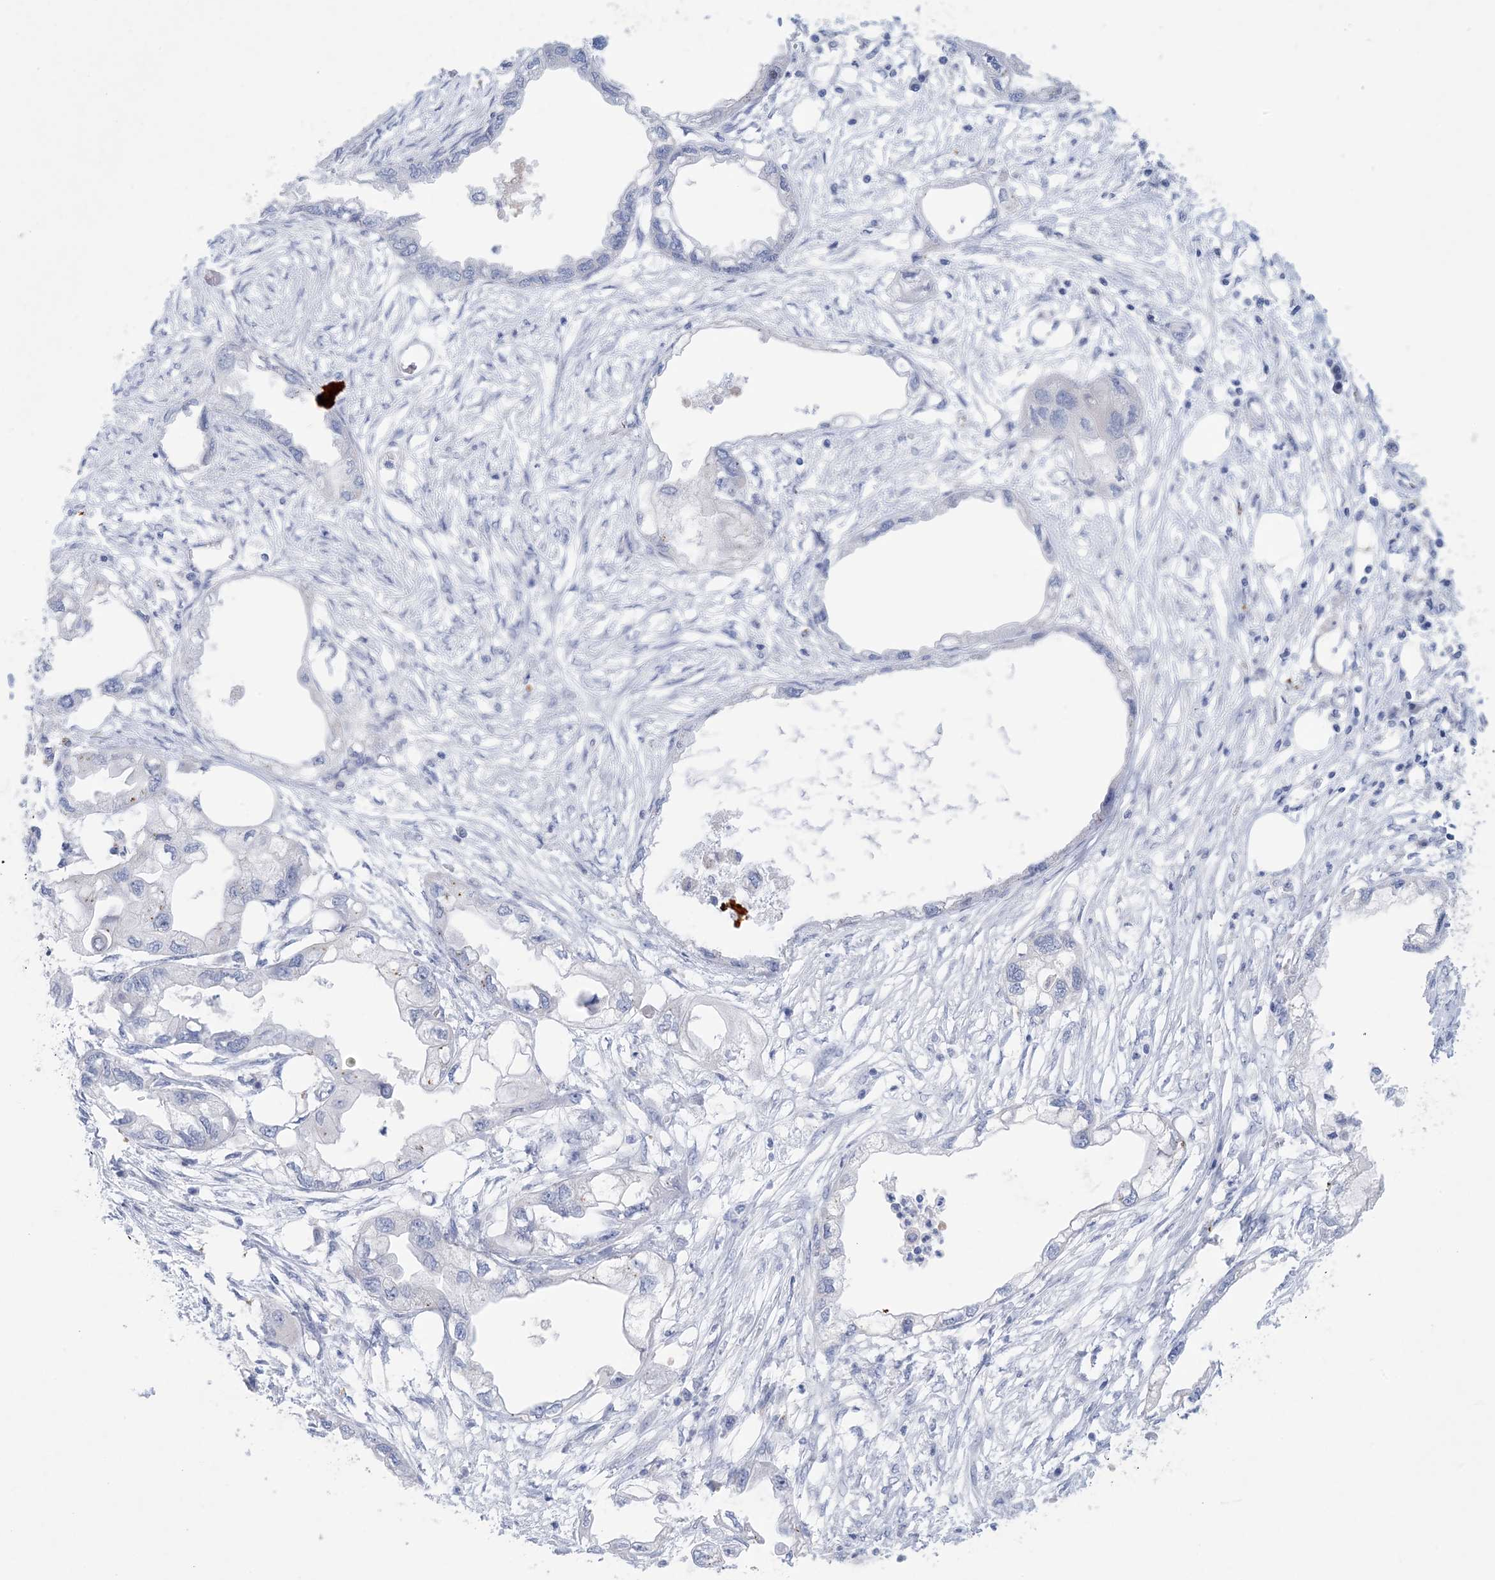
{"staining": {"intensity": "negative", "quantity": "none", "location": "none"}, "tissue": "endometrial cancer", "cell_type": "Tumor cells", "image_type": "cancer", "snomed": [{"axis": "morphology", "description": "Adenocarcinoma, NOS"}, {"axis": "morphology", "description": "Adenocarcinoma, metastatic, NOS"}, {"axis": "topography", "description": "Adipose tissue"}, {"axis": "topography", "description": "Endometrium"}], "caption": "Protein analysis of adenocarcinoma (endometrial) demonstrates no significant positivity in tumor cells. Nuclei are stained in blue.", "gene": "GABRG1", "patient": {"sex": "female", "age": 67}}